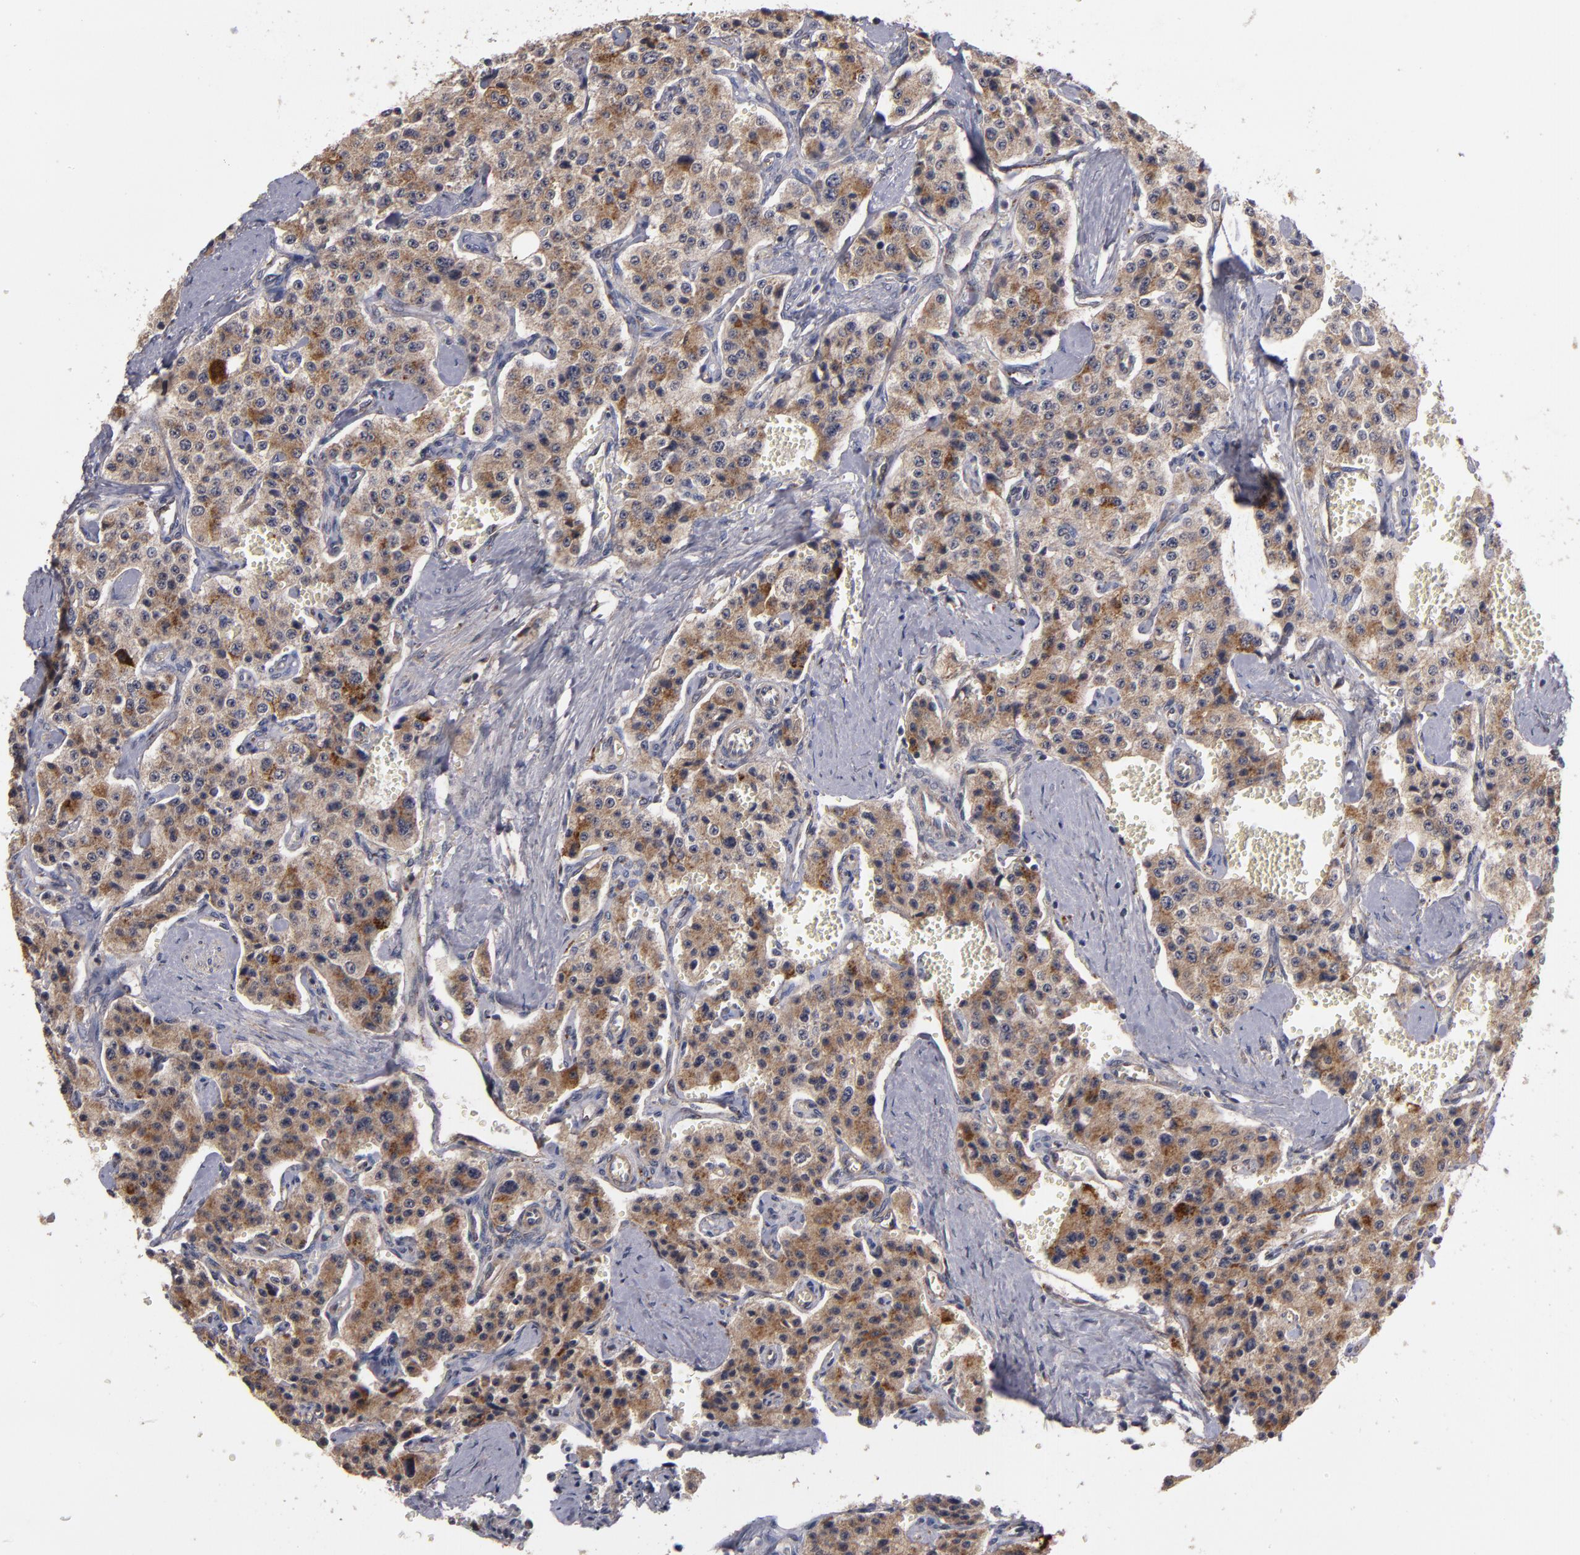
{"staining": {"intensity": "moderate", "quantity": "25%-75%", "location": "cytoplasmic/membranous"}, "tissue": "carcinoid", "cell_type": "Tumor cells", "image_type": "cancer", "snomed": [{"axis": "morphology", "description": "Carcinoid, malignant, NOS"}, {"axis": "topography", "description": "Small intestine"}], "caption": "Protein expression analysis of human carcinoid reveals moderate cytoplasmic/membranous positivity in about 25%-75% of tumor cells.", "gene": "CTSO", "patient": {"sex": "male", "age": 52}}